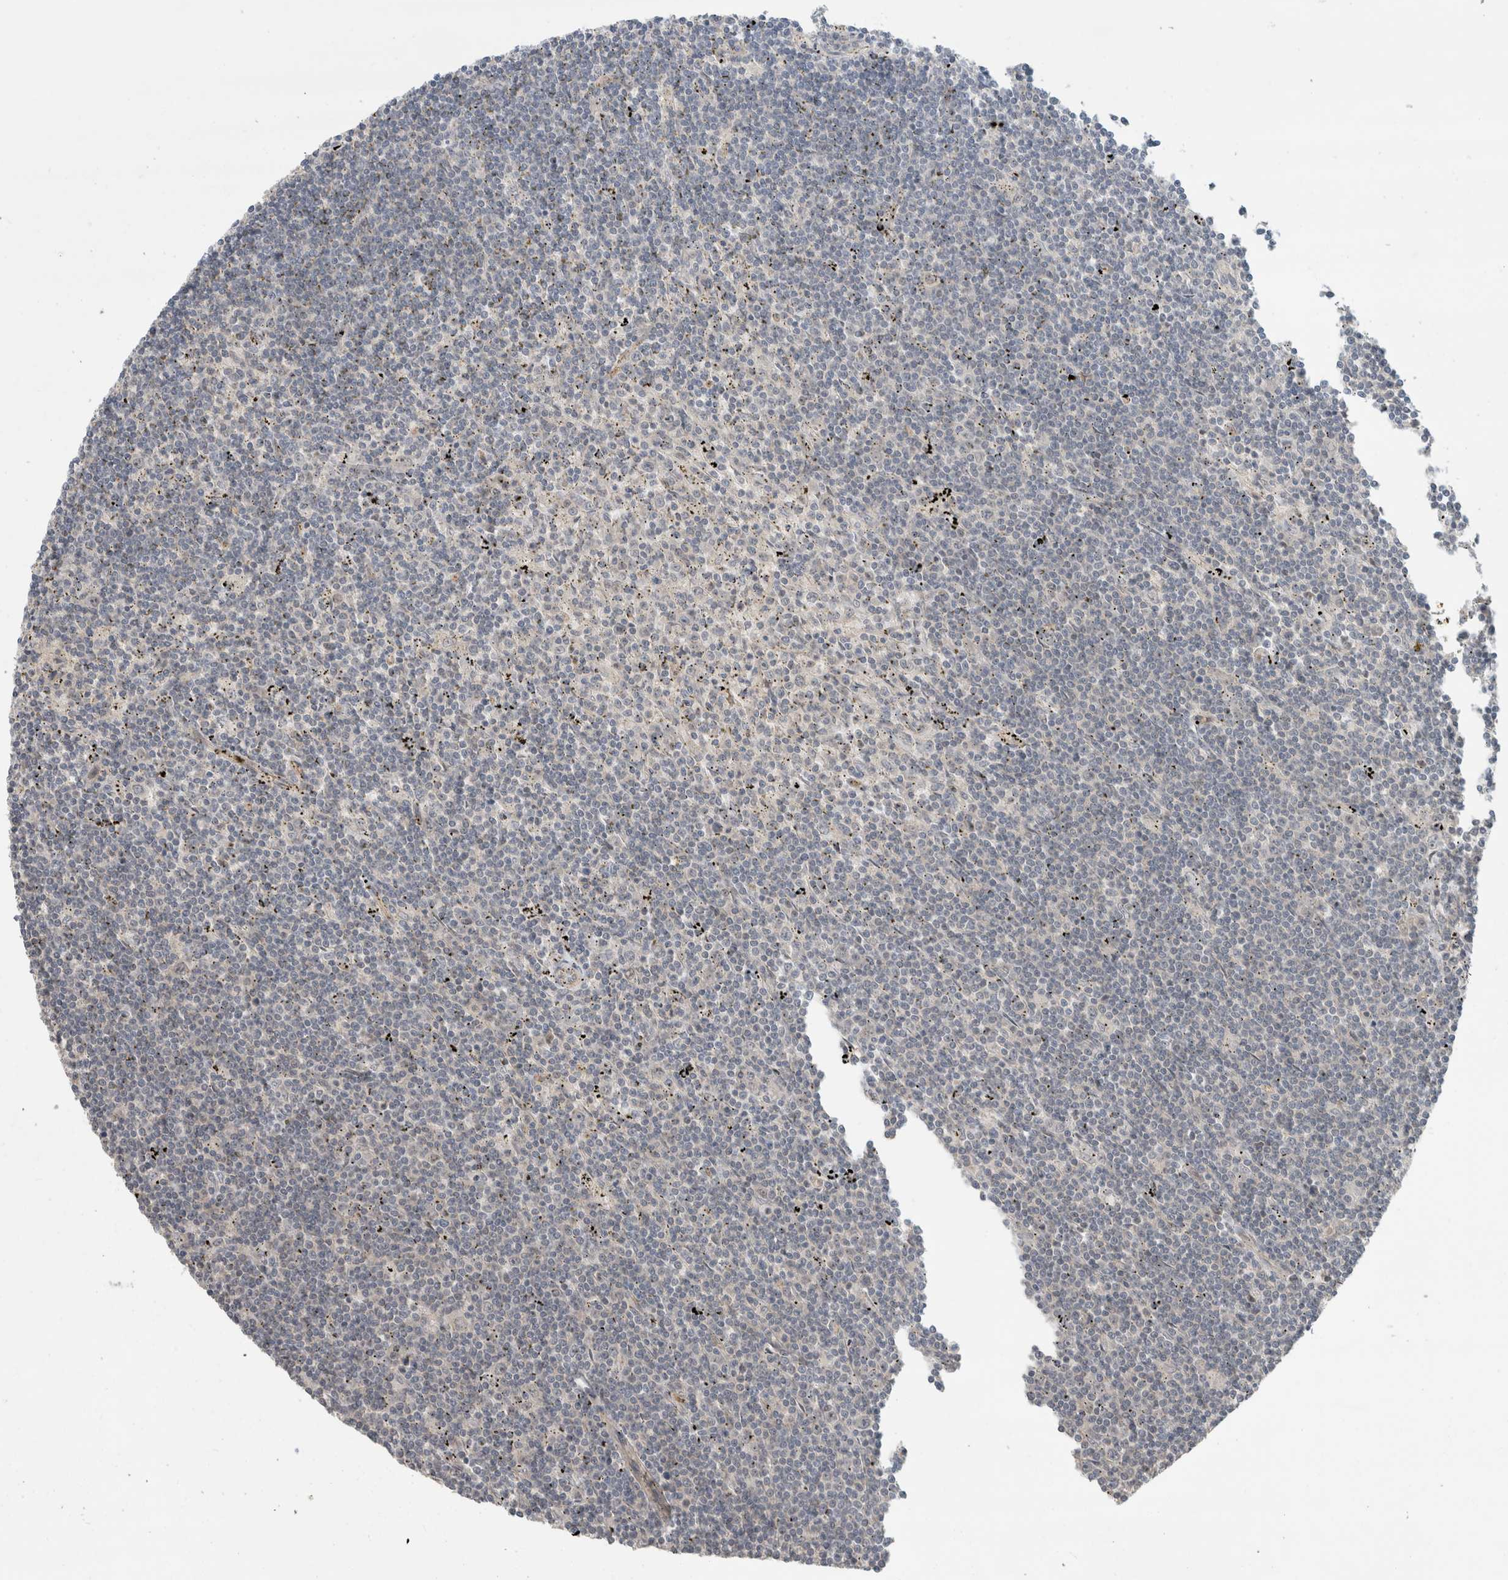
{"staining": {"intensity": "negative", "quantity": "none", "location": "none"}, "tissue": "lymphoma", "cell_type": "Tumor cells", "image_type": "cancer", "snomed": [{"axis": "morphology", "description": "Malignant lymphoma, non-Hodgkin's type, Low grade"}, {"axis": "topography", "description": "Spleen"}], "caption": "Immunohistochemical staining of lymphoma displays no significant staining in tumor cells.", "gene": "ERCC6L2", "patient": {"sex": "male", "age": 76}}